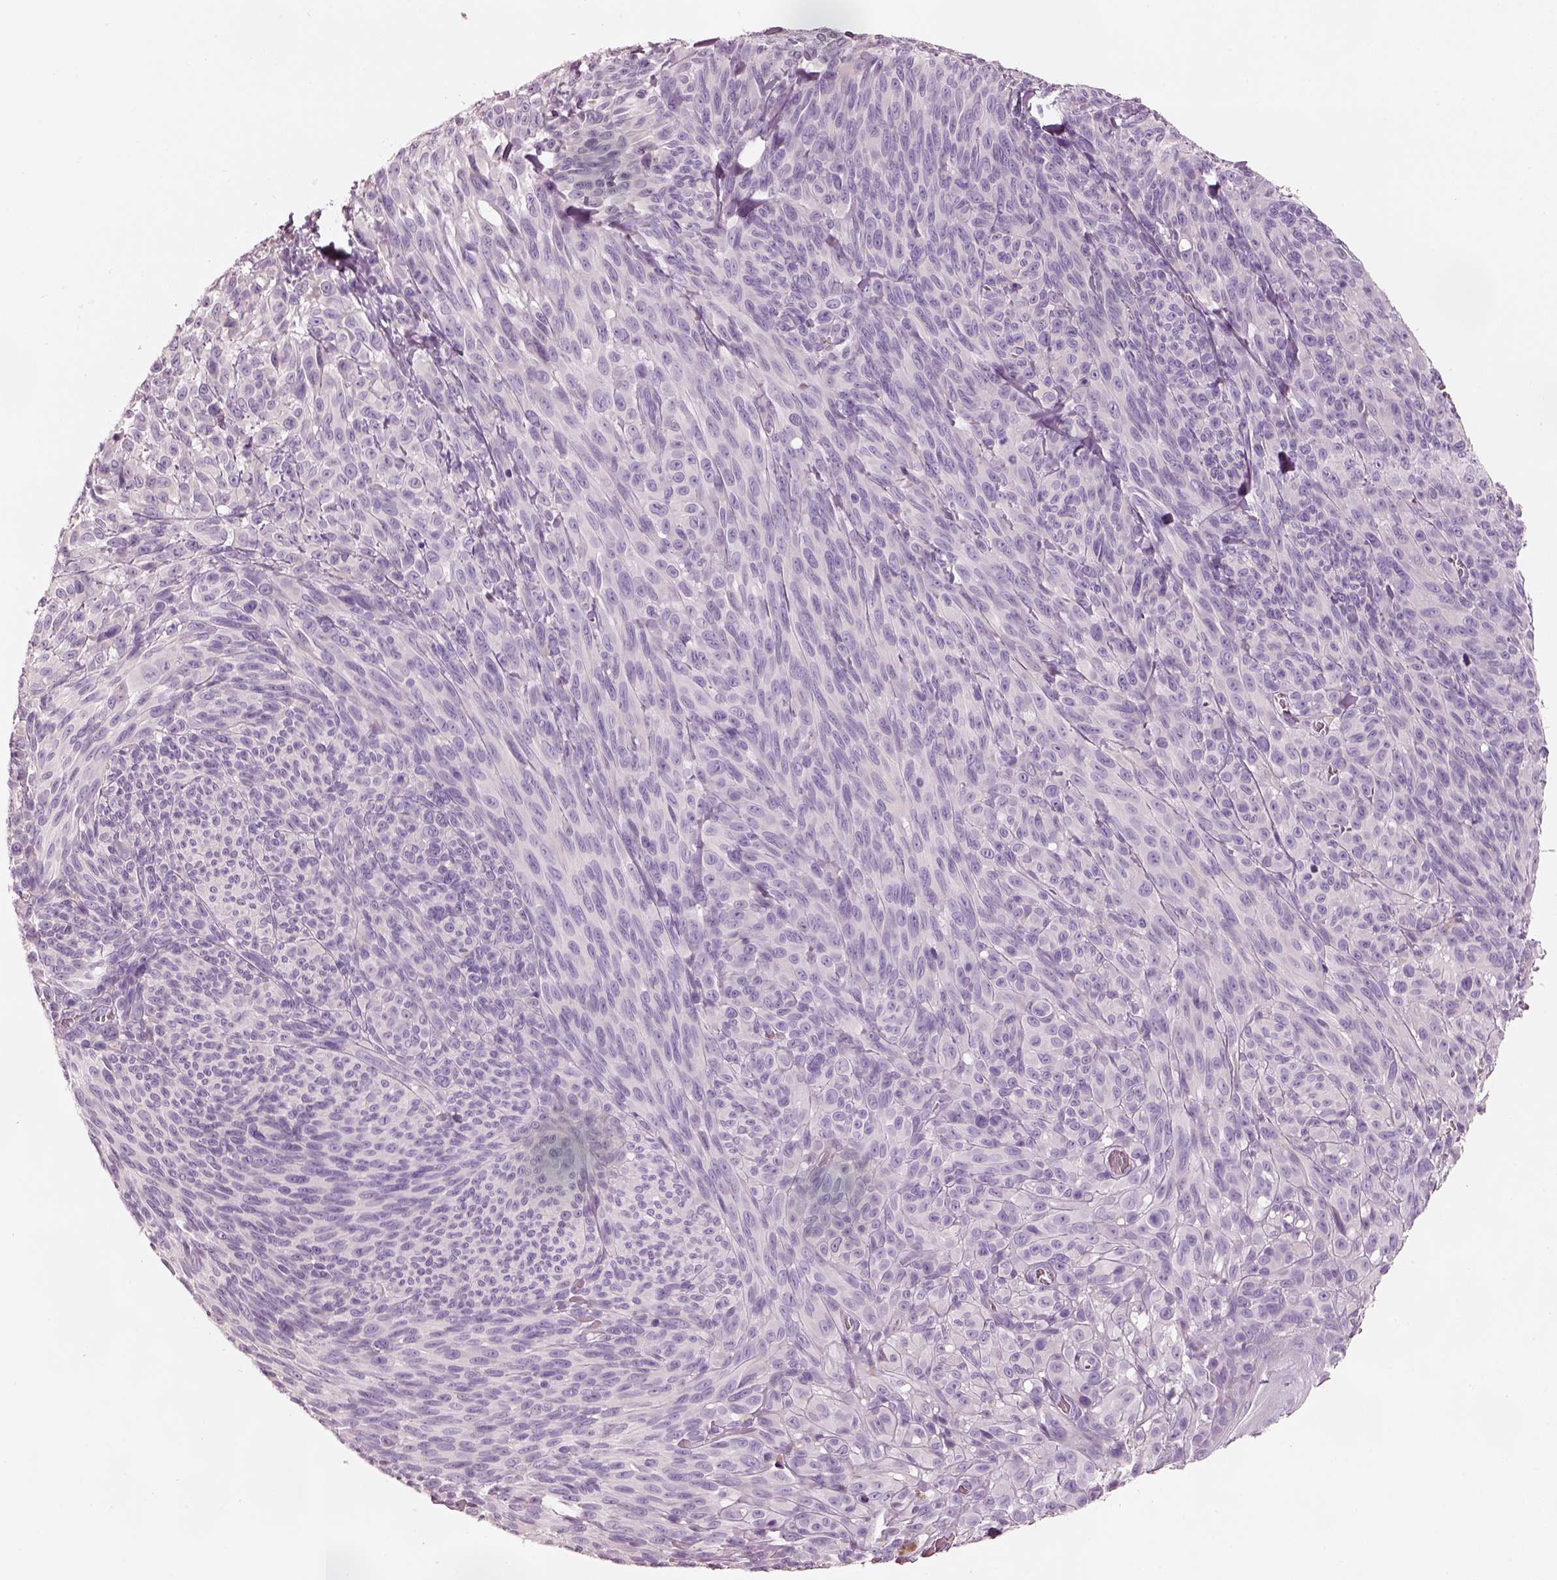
{"staining": {"intensity": "negative", "quantity": "none", "location": "none"}, "tissue": "melanoma", "cell_type": "Tumor cells", "image_type": "cancer", "snomed": [{"axis": "morphology", "description": "Malignant melanoma, NOS"}, {"axis": "topography", "description": "Skin"}], "caption": "An image of human melanoma is negative for staining in tumor cells.", "gene": "PNOC", "patient": {"sex": "male", "age": 83}}